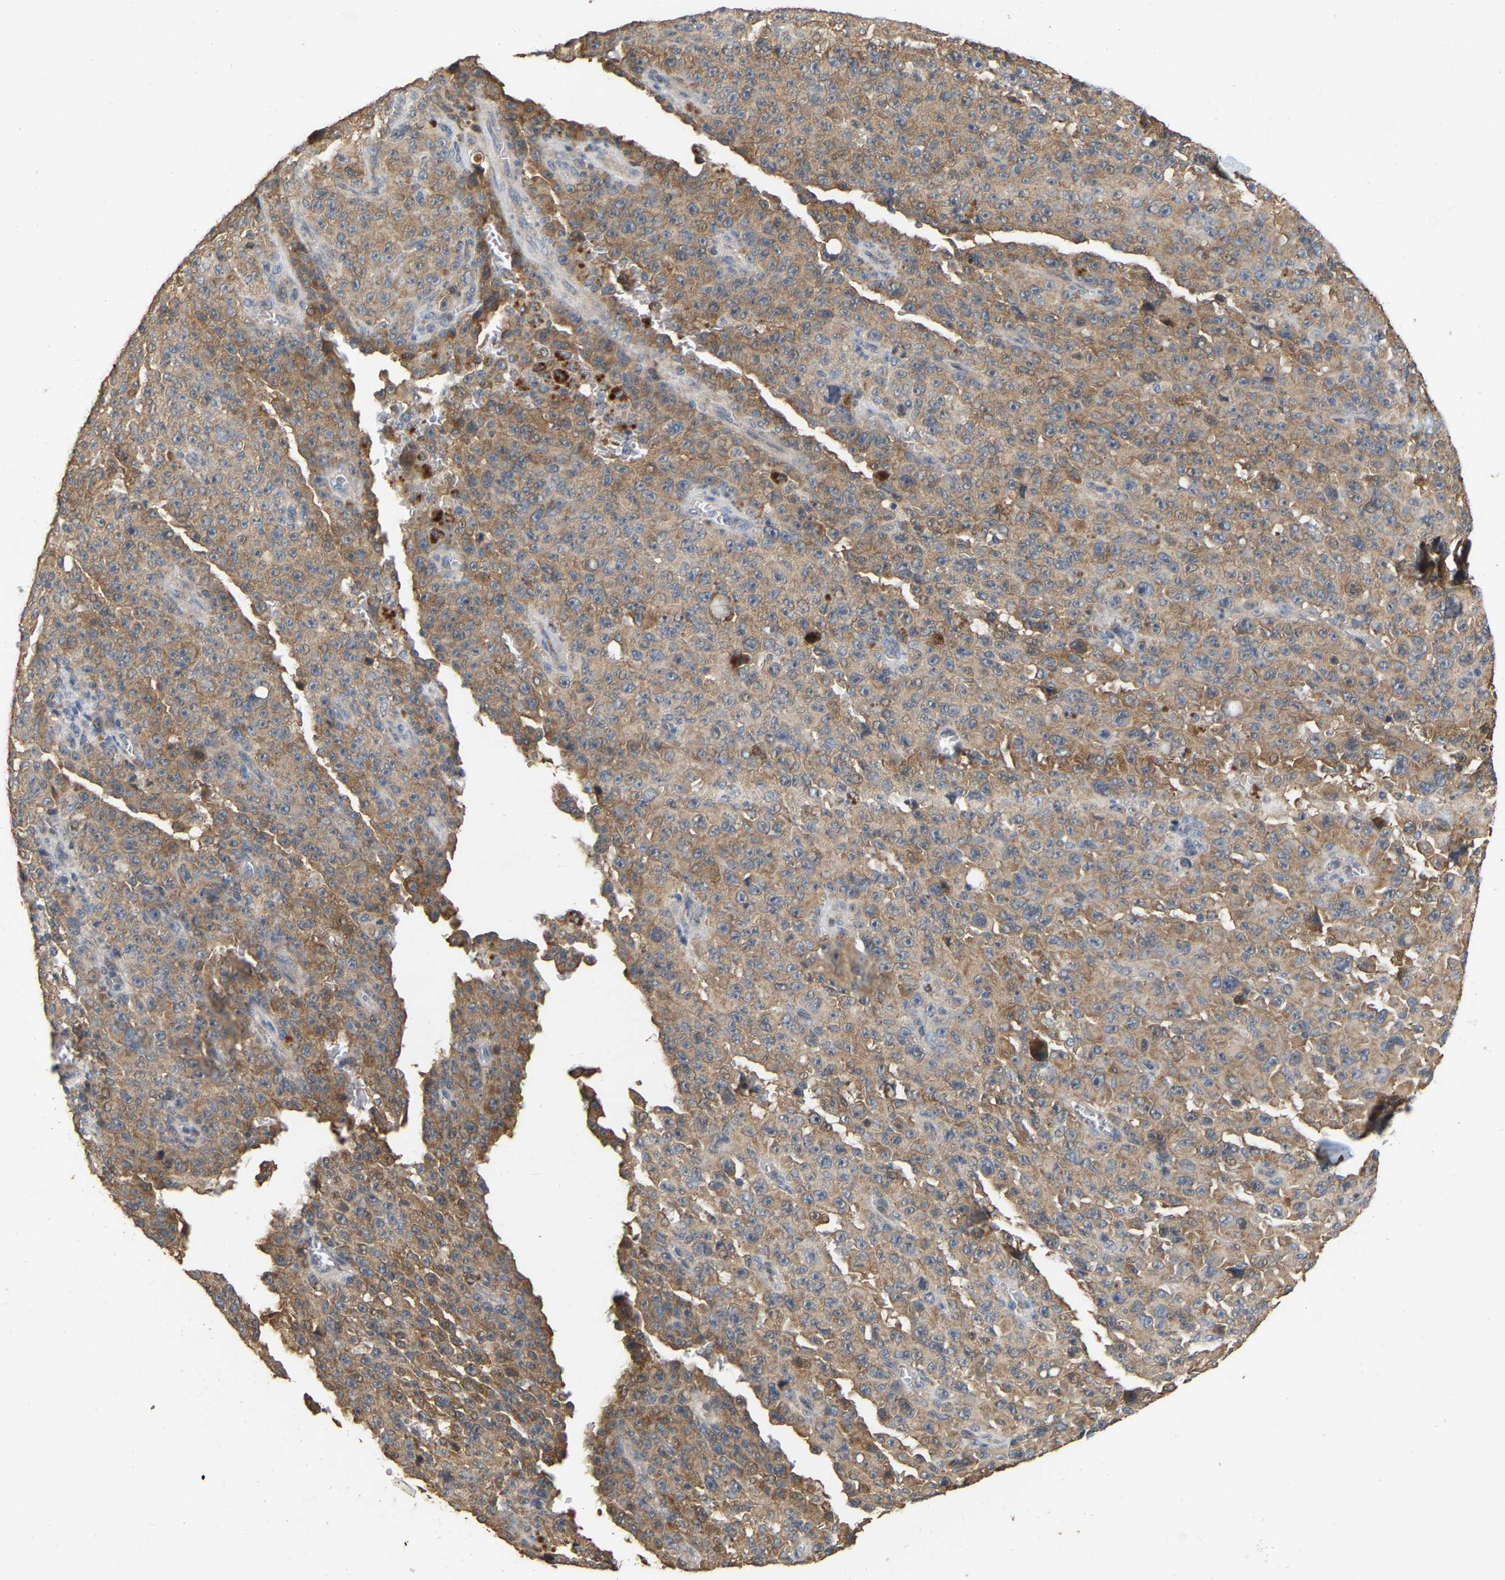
{"staining": {"intensity": "moderate", "quantity": ">75%", "location": "cytoplasmic/membranous"}, "tissue": "melanoma", "cell_type": "Tumor cells", "image_type": "cancer", "snomed": [{"axis": "morphology", "description": "Malignant melanoma, NOS"}, {"axis": "topography", "description": "Skin"}], "caption": "A micrograph of human melanoma stained for a protein displays moderate cytoplasmic/membranous brown staining in tumor cells.", "gene": "NCS1", "patient": {"sex": "female", "age": 82}}